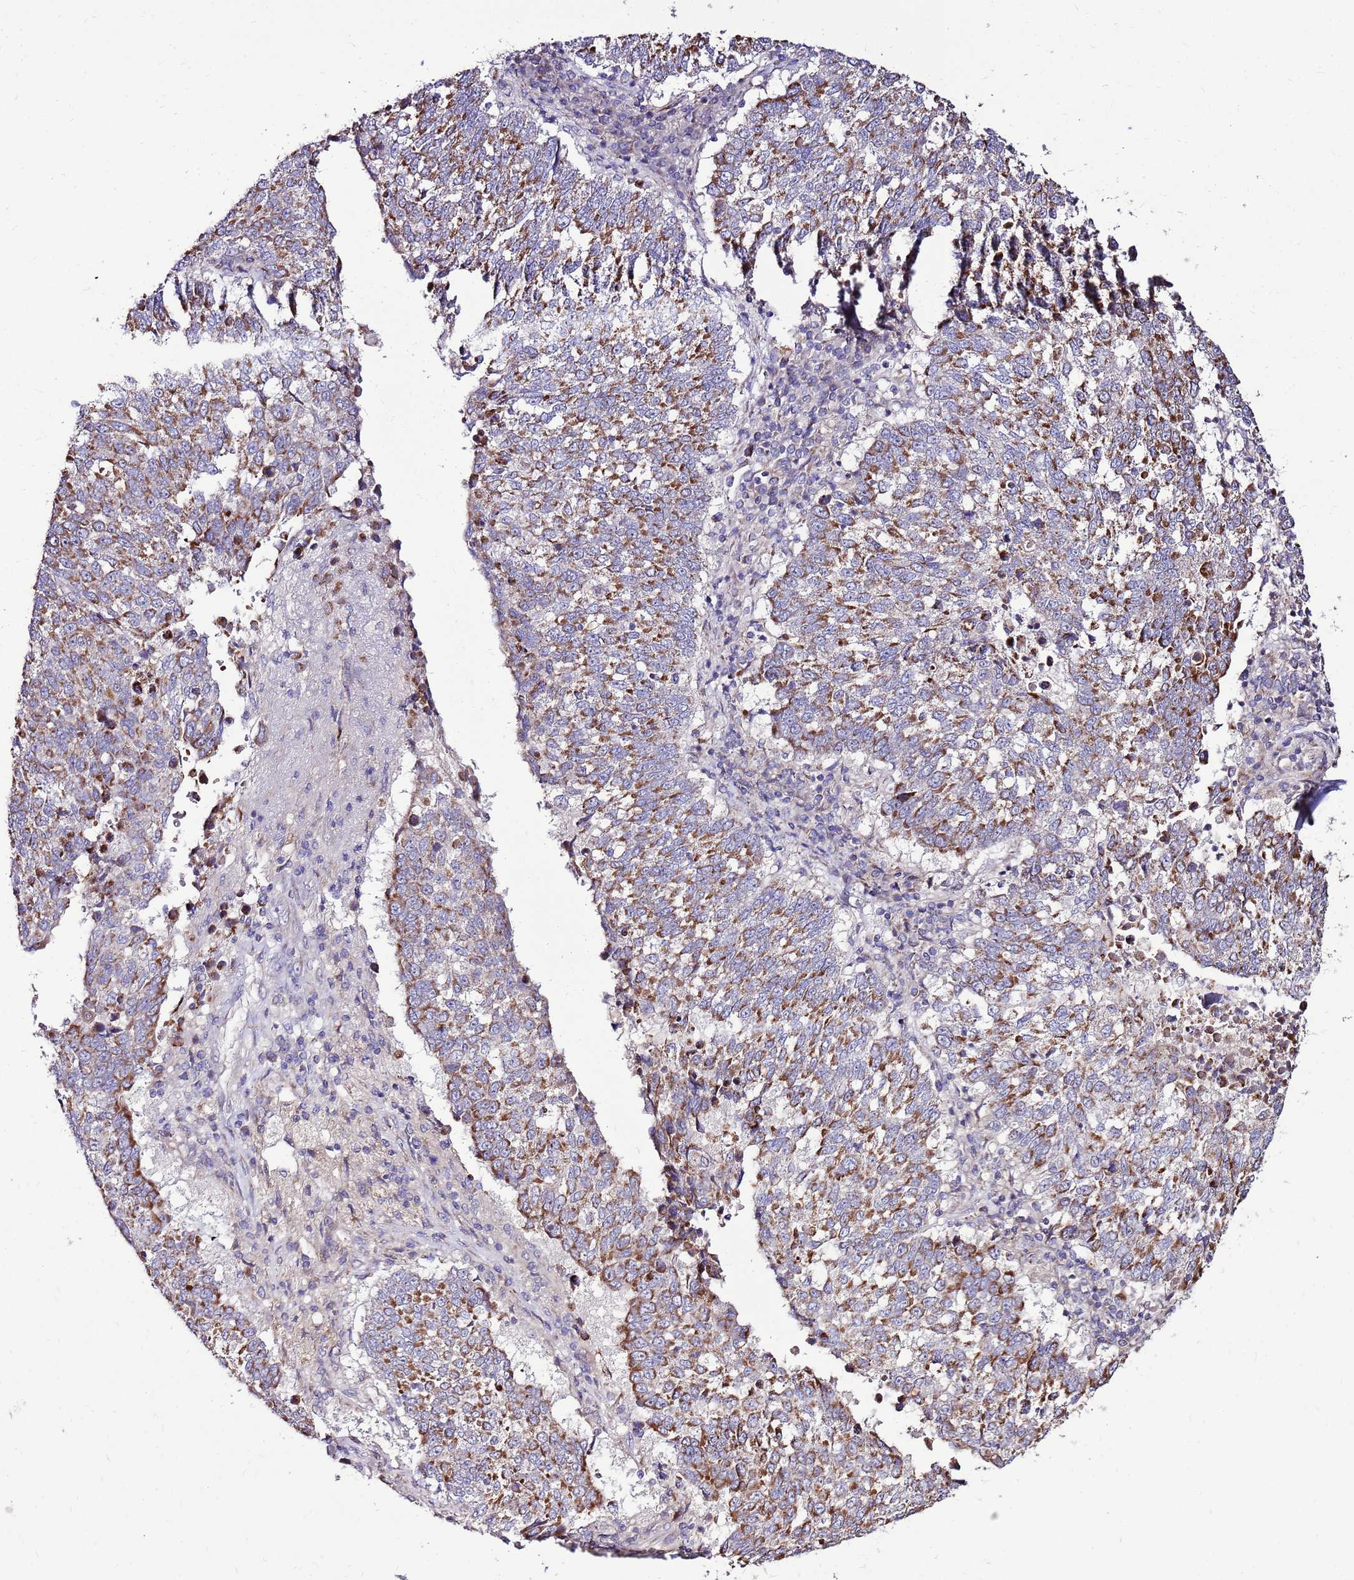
{"staining": {"intensity": "moderate", "quantity": ">75%", "location": "cytoplasmic/membranous"}, "tissue": "lung cancer", "cell_type": "Tumor cells", "image_type": "cancer", "snomed": [{"axis": "morphology", "description": "Squamous cell carcinoma, NOS"}, {"axis": "topography", "description": "Lung"}], "caption": "Protein expression analysis of human squamous cell carcinoma (lung) reveals moderate cytoplasmic/membranous staining in approximately >75% of tumor cells.", "gene": "SPSB3", "patient": {"sex": "male", "age": 73}}